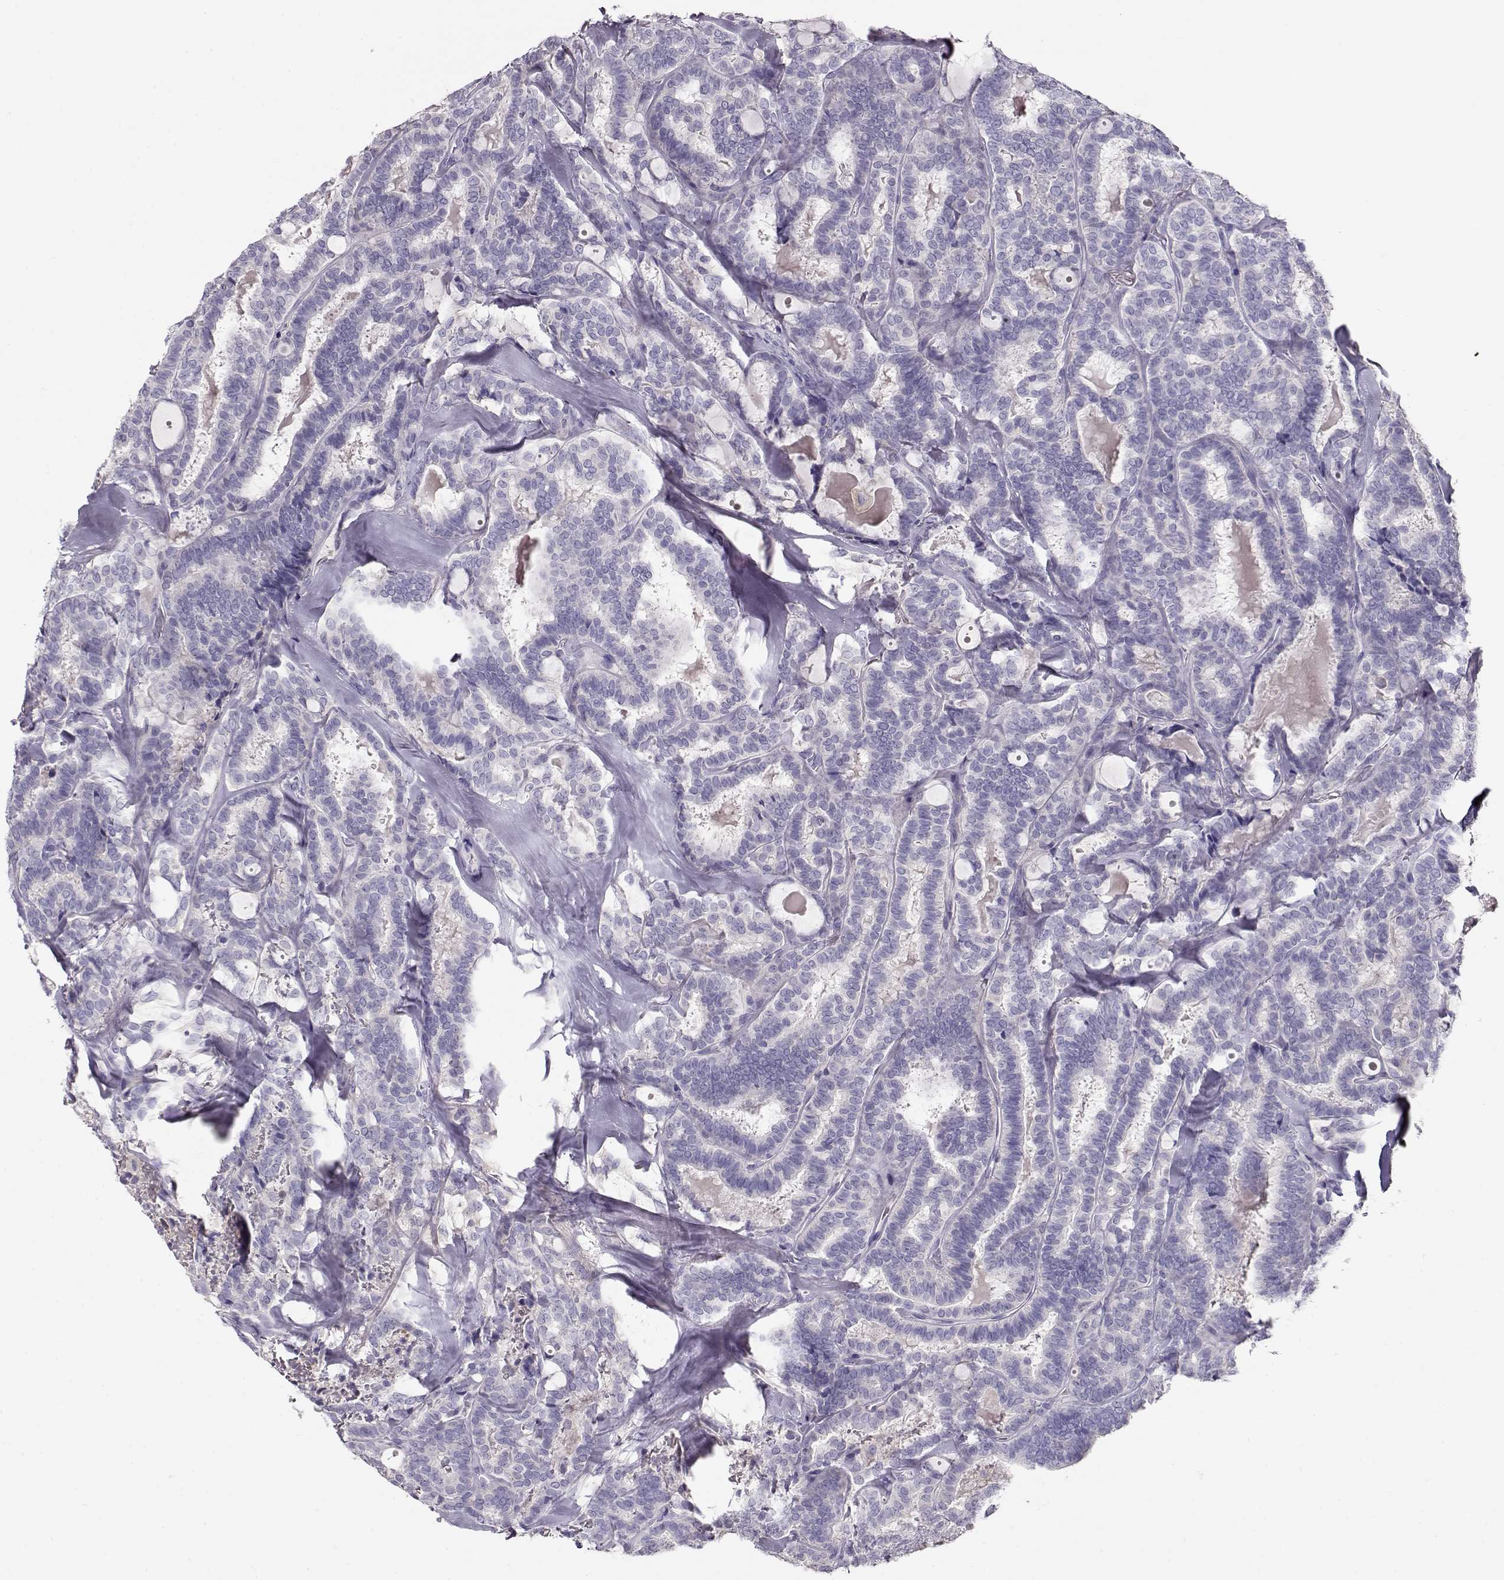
{"staining": {"intensity": "negative", "quantity": "none", "location": "none"}, "tissue": "thyroid cancer", "cell_type": "Tumor cells", "image_type": "cancer", "snomed": [{"axis": "morphology", "description": "Papillary adenocarcinoma, NOS"}, {"axis": "topography", "description": "Thyroid gland"}], "caption": "DAB (3,3'-diaminobenzidine) immunohistochemical staining of thyroid papillary adenocarcinoma exhibits no significant expression in tumor cells.", "gene": "NDRG4", "patient": {"sex": "female", "age": 39}}